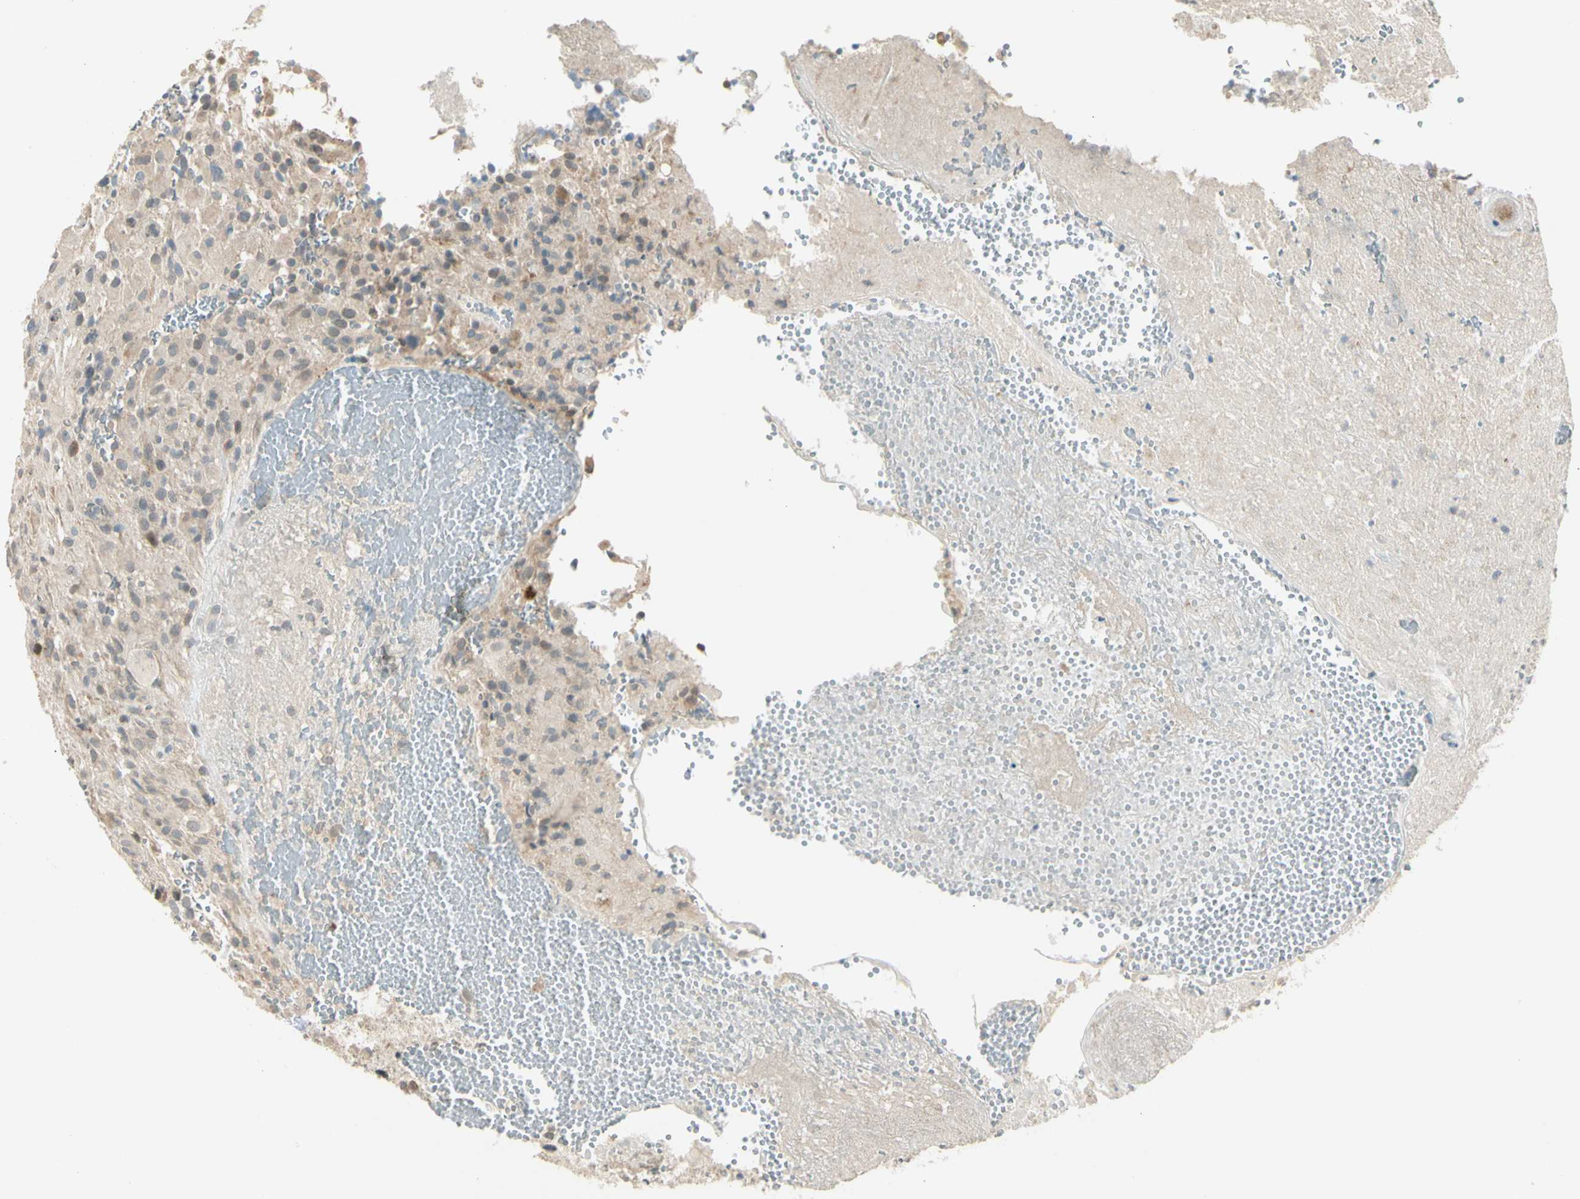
{"staining": {"intensity": "negative", "quantity": "none", "location": "none"}, "tissue": "glioma", "cell_type": "Tumor cells", "image_type": "cancer", "snomed": [{"axis": "morphology", "description": "Glioma, malignant, High grade"}, {"axis": "topography", "description": "Brain"}], "caption": "Malignant glioma (high-grade) stained for a protein using IHC exhibits no positivity tumor cells.", "gene": "PCDHB15", "patient": {"sex": "male", "age": 71}}